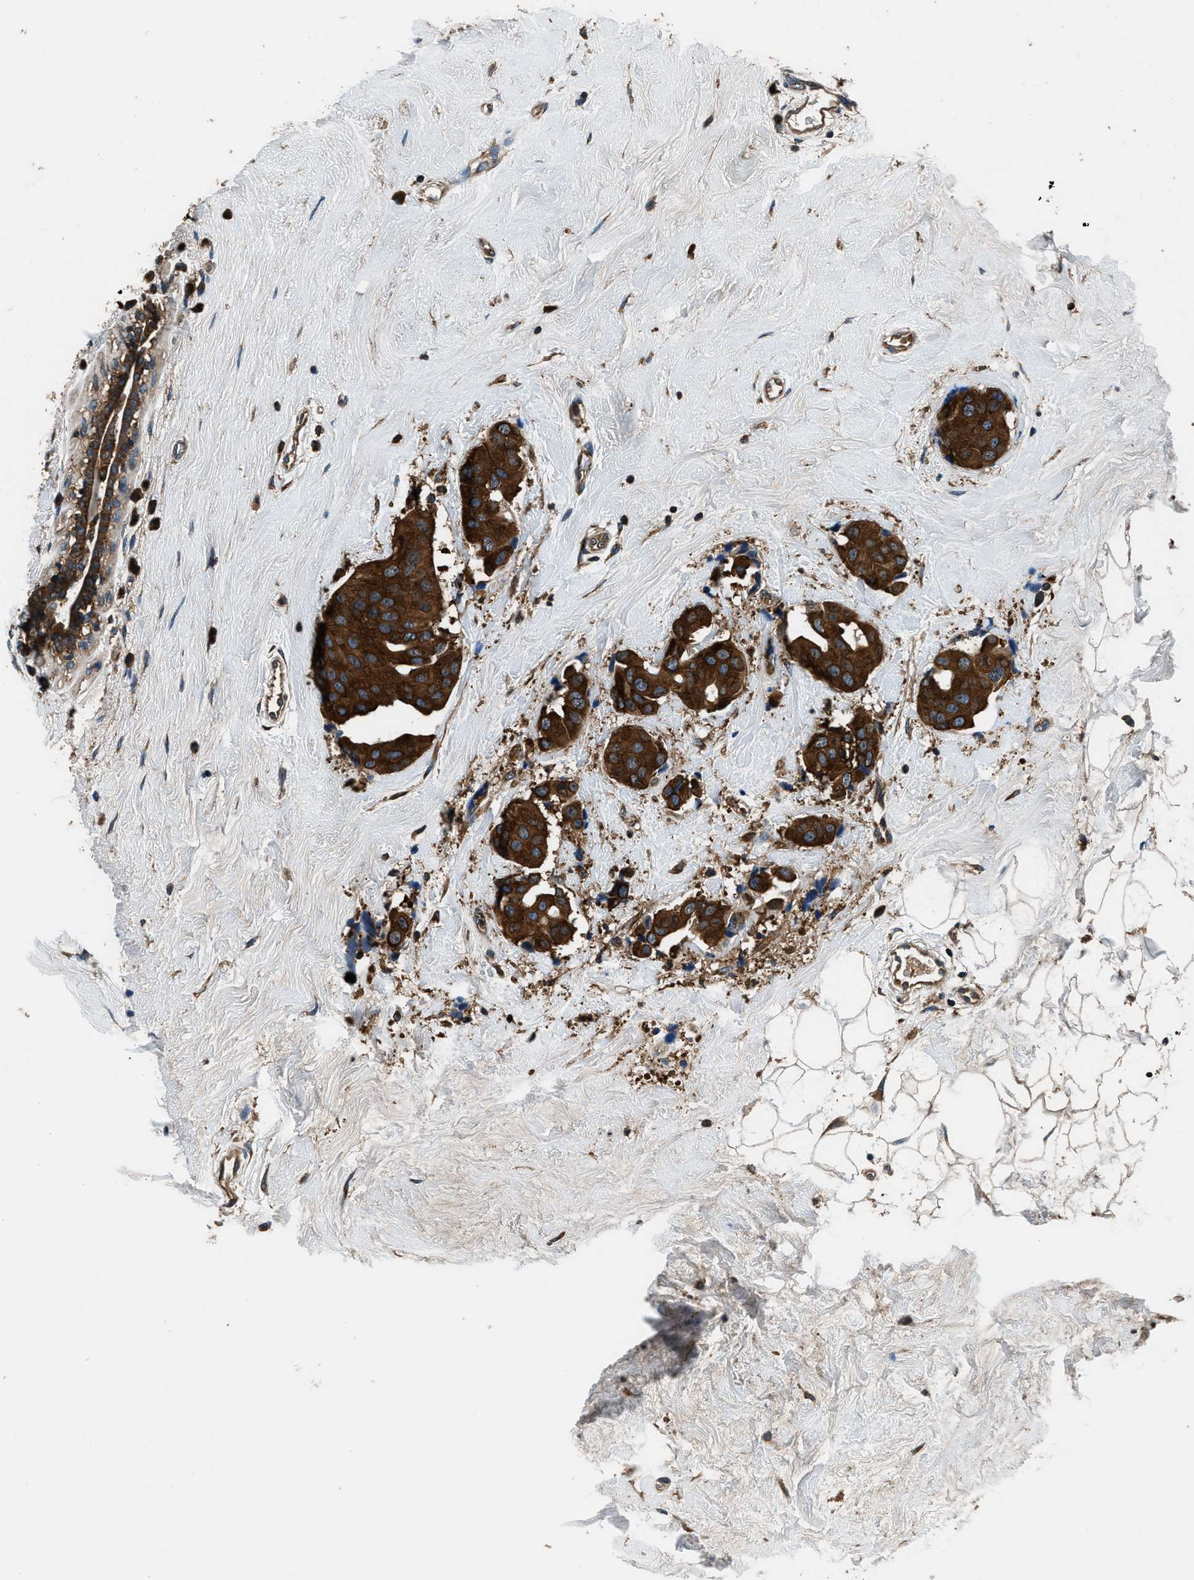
{"staining": {"intensity": "strong", "quantity": ">75%", "location": "cytoplasmic/membranous"}, "tissue": "breast cancer", "cell_type": "Tumor cells", "image_type": "cancer", "snomed": [{"axis": "morphology", "description": "Normal tissue, NOS"}, {"axis": "morphology", "description": "Duct carcinoma"}, {"axis": "topography", "description": "Breast"}], "caption": "Immunohistochemistry (IHC) histopathology image of neoplastic tissue: breast invasive ductal carcinoma stained using immunohistochemistry (IHC) demonstrates high levels of strong protein expression localized specifically in the cytoplasmic/membranous of tumor cells, appearing as a cytoplasmic/membranous brown color.", "gene": "ARFGAP2", "patient": {"sex": "female", "age": 39}}